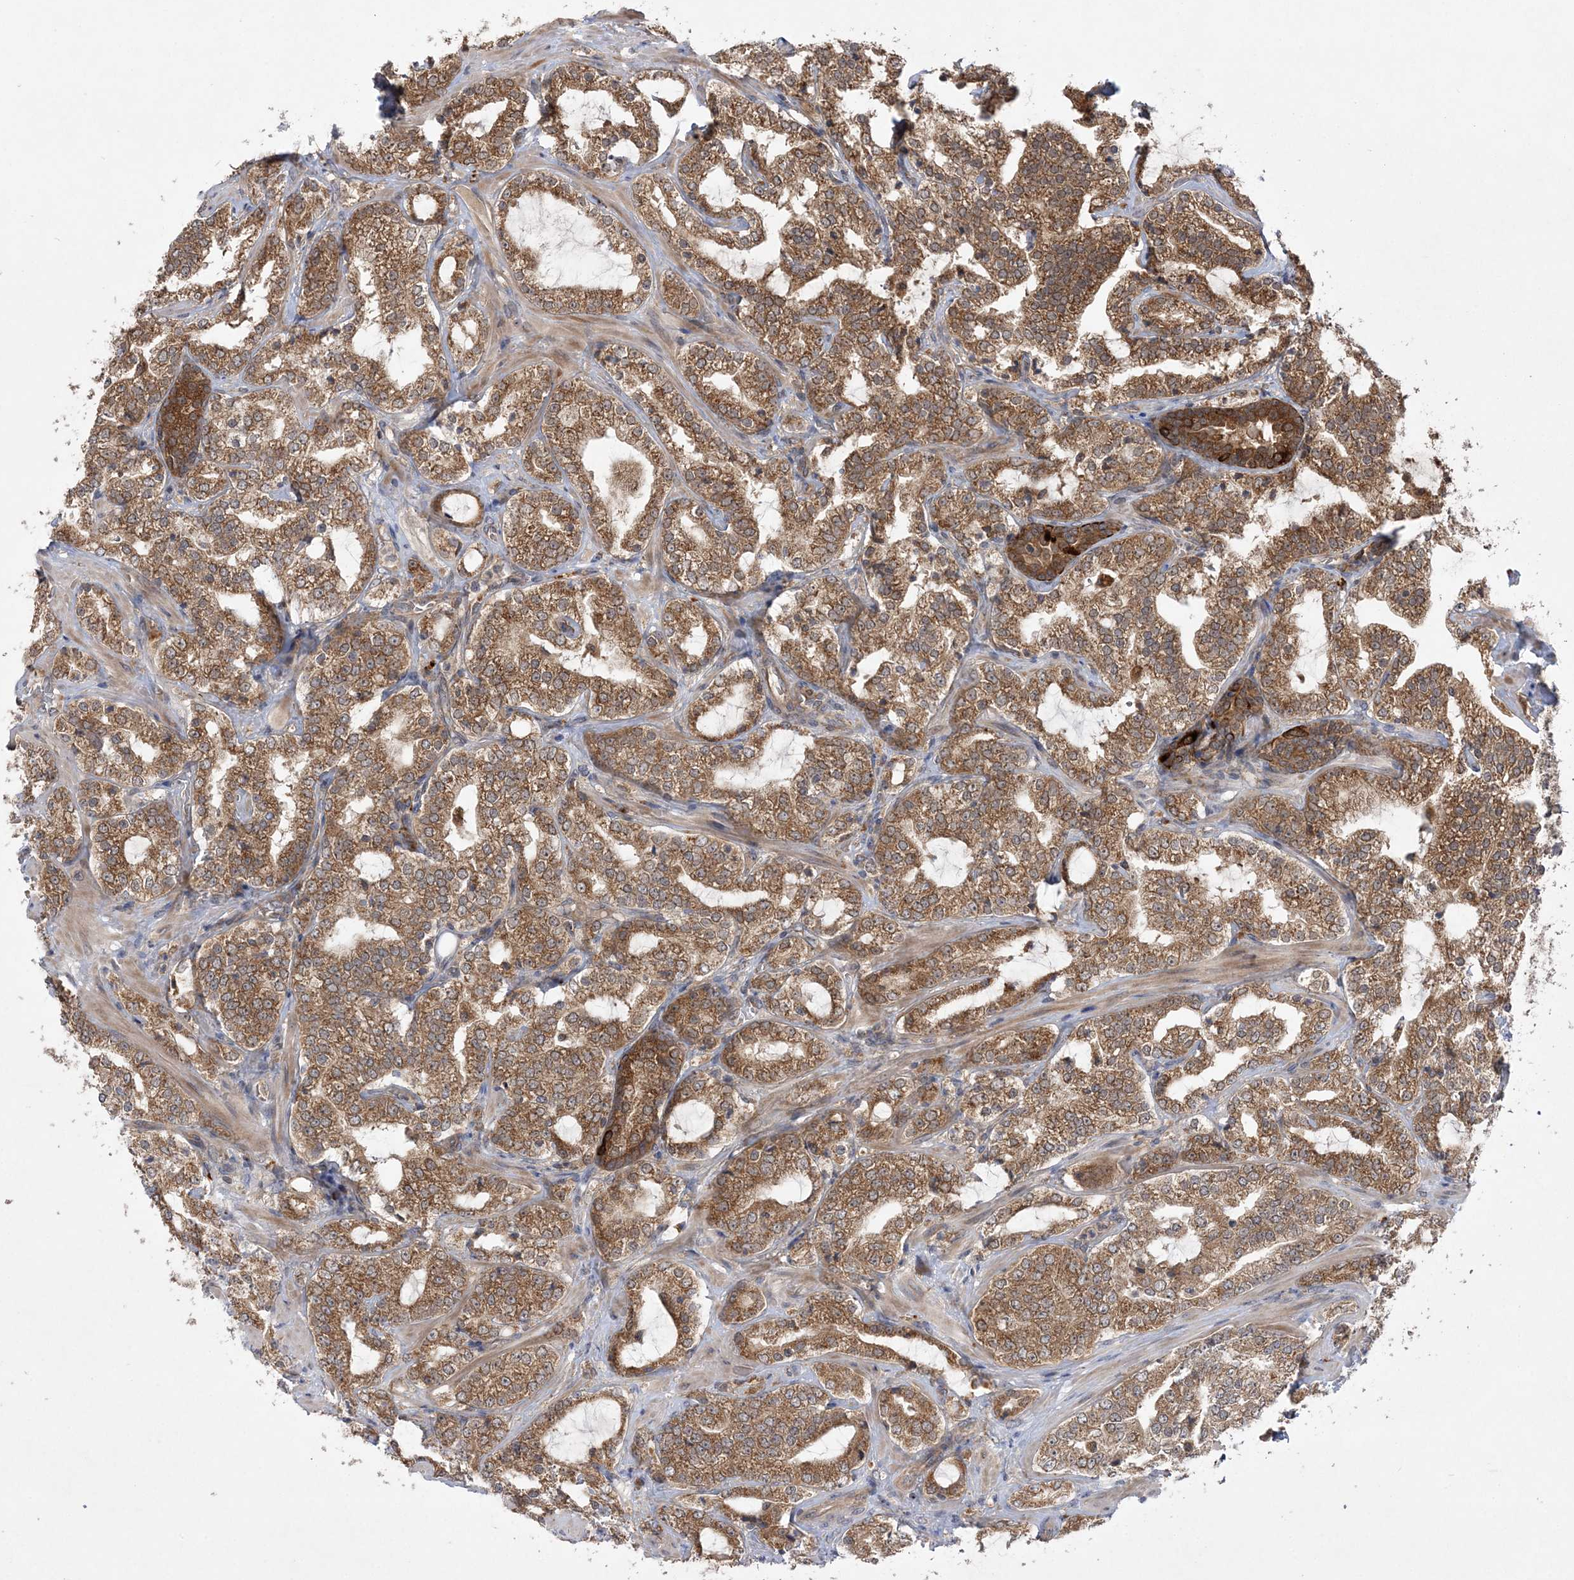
{"staining": {"intensity": "moderate", "quantity": ">75%", "location": "cytoplasmic/membranous"}, "tissue": "prostate cancer", "cell_type": "Tumor cells", "image_type": "cancer", "snomed": [{"axis": "morphology", "description": "Adenocarcinoma, High grade"}, {"axis": "topography", "description": "Prostate"}], "caption": "A medium amount of moderate cytoplasmic/membranous expression is present in about >75% of tumor cells in prostate adenocarcinoma (high-grade) tissue.", "gene": "MMADHC", "patient": {"sex": "male", "age": 64}}